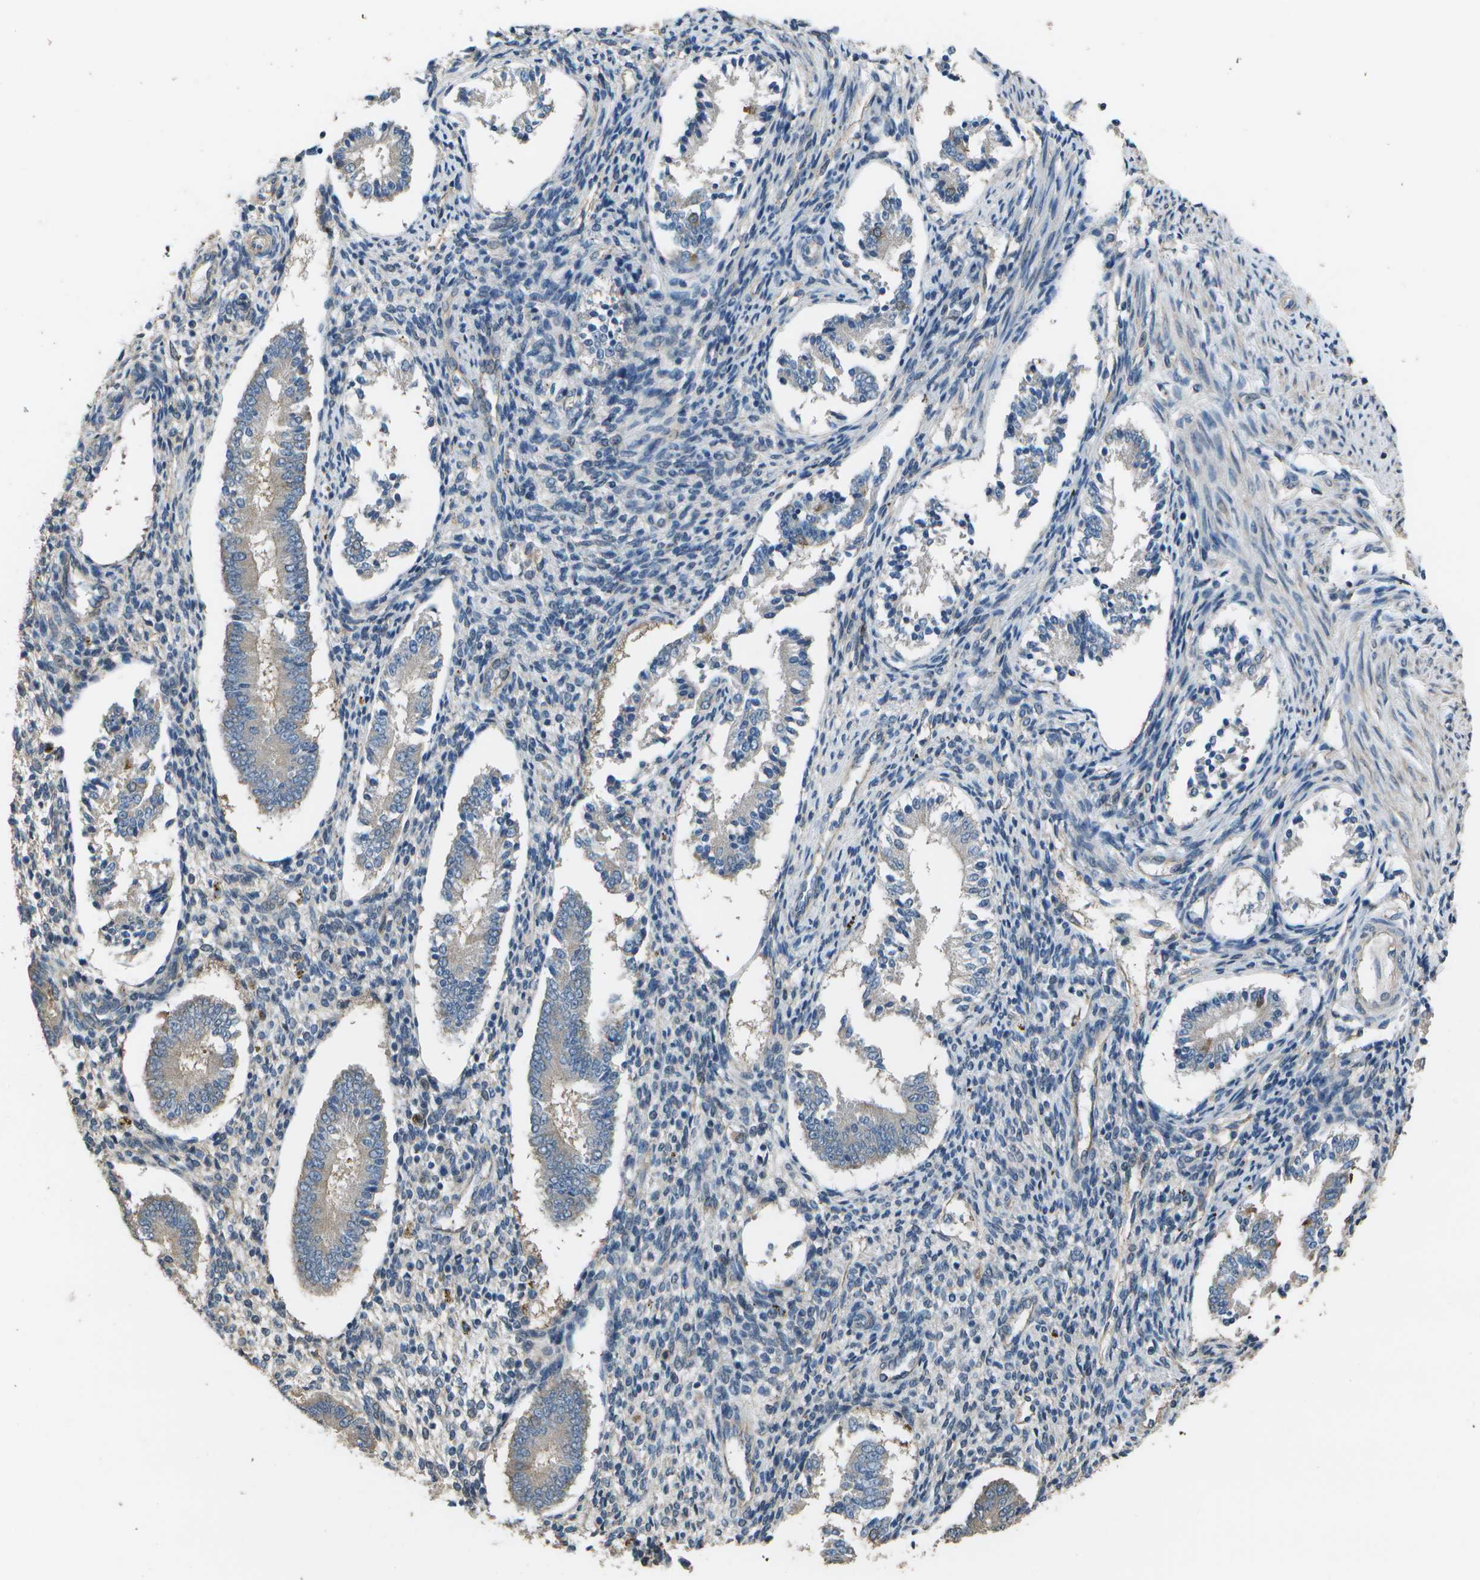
{"staining": {"intensity": "negative", "quantity": "none", "location": "none"}, "tissue": "endometrium", "cell_type": "Cells in endometrial stroma", "image_type": "normal", "snomed": [{"axis": "morphology", "description": "Normal tissue, NOS"}, {"axis": "topography", "description": "Endometrium"}], "caption": "IHC image of normal endometrium stained for a protein (brown), which exhibits no positivity in cells in endometrial stroma.", "gene": "CLNS1A", "patient": {"sex": "female", "age": 42}}